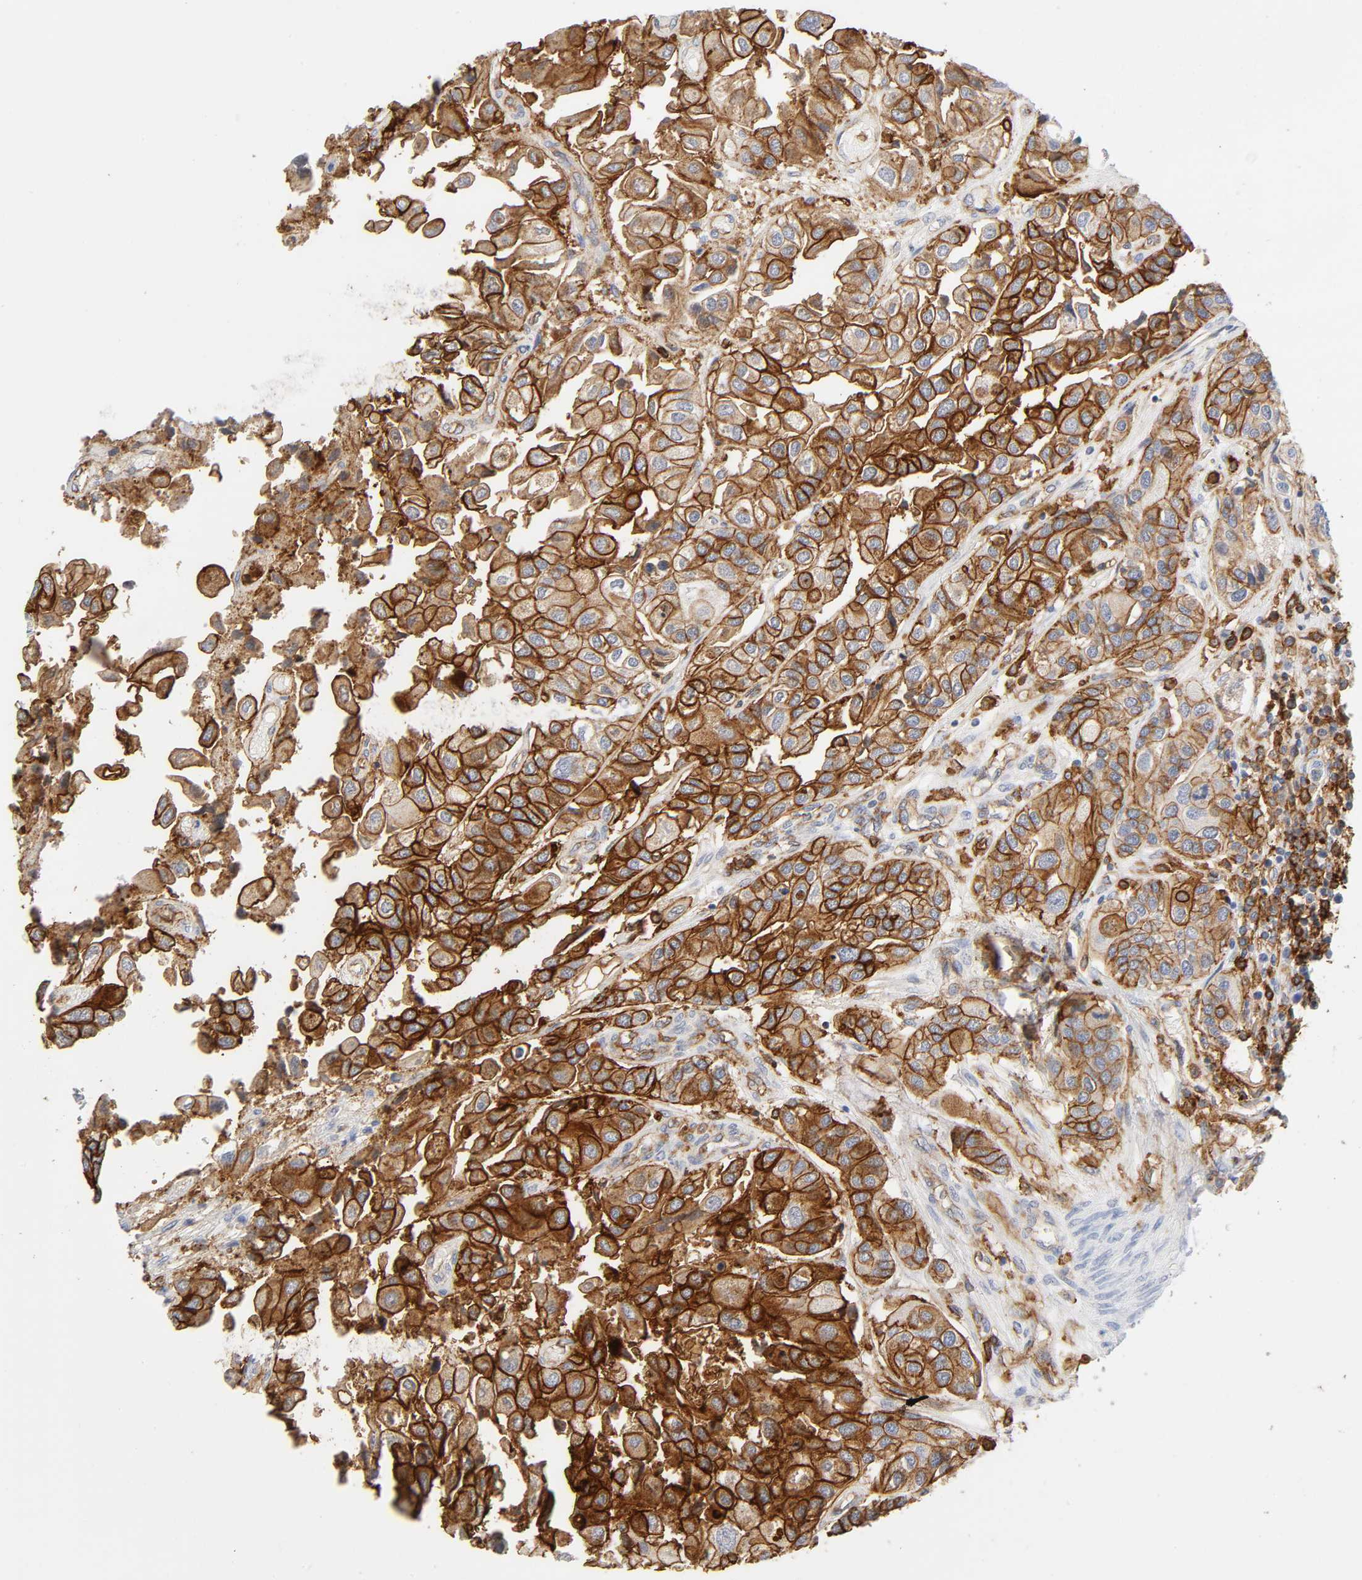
{"staining": {"intensity": "strong", "quantity": ">75%", "location": "cytoplasmic/membranous"}, "tissue": "urothelial cancer", "cell_type": "Tumor cells", "image_type": "cancer", "snomed": [{"axis": "morphology", "description": "Urothelial carcinoma, High grade"}, {"axis": "topography", "description": "Urinary bladder"}], "caption": "Strong cytoplasmic/membranous positivity for a protein is seen in approximately >75% of tumor cells of urothelial carcinoma (high-grade) using immunohistochemistry (IHC).", "gene": "LYN", "patient": {"sex": "female", "age": 64}}